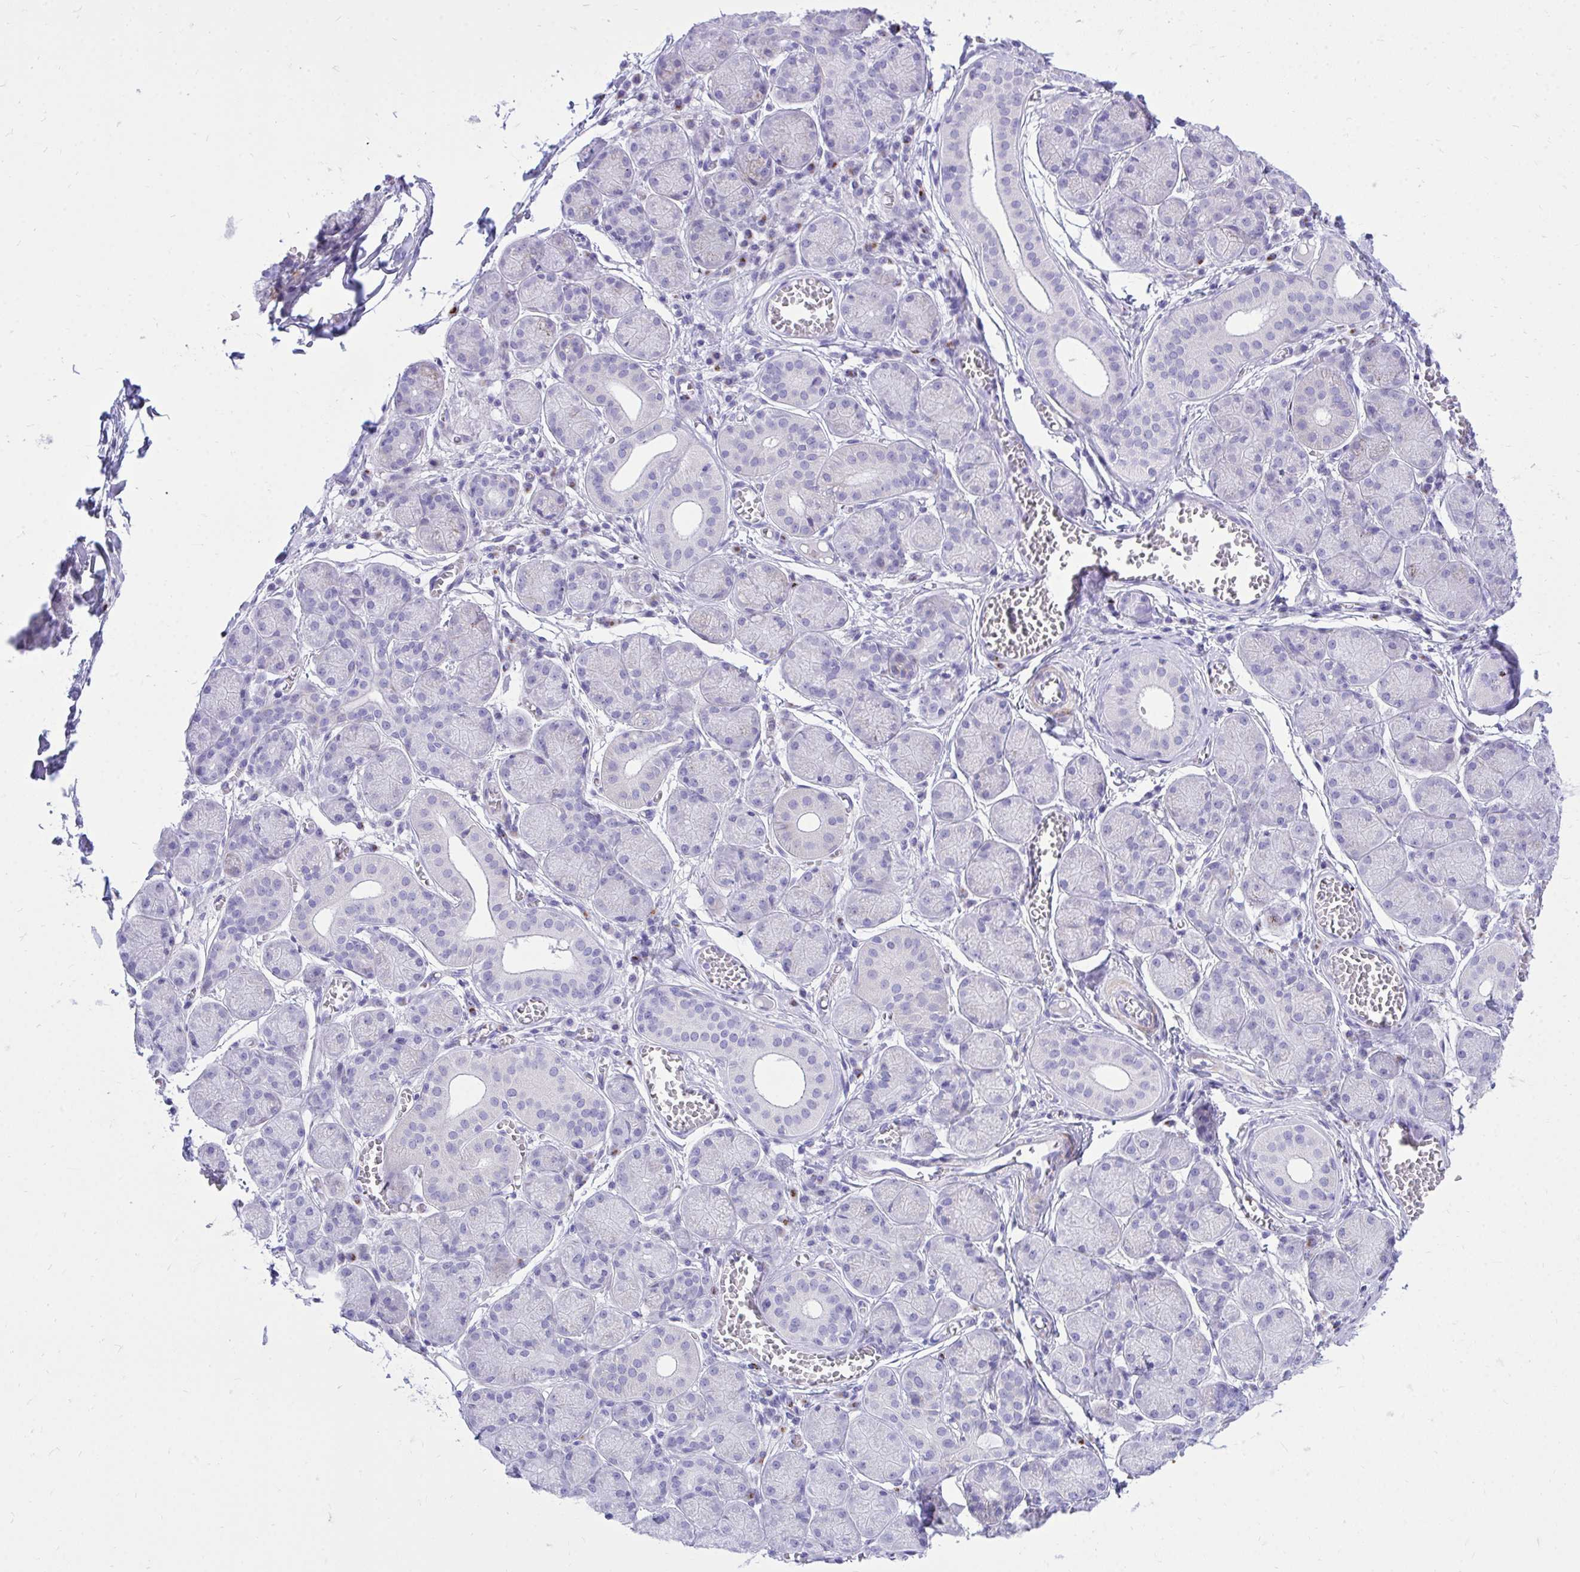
{"staining": {"intensity": "negative", "quantity": "none", "location": "none"}, "tissue": "salivary gland", "cell_type": "Glandular cells", "image_type": "normal", "snomed": [{"axis": "morphology", "description": "Normal tissue, NOS"}, {"axis": "topography", "description": "Salivary gland"}], "caption": "Human salivary gland stained for a protein using immunohistochemistry exhibits no staining in glandular cells.", "gene": "ANKDD1B", "patient": {"sex": "female", "age": 24}}